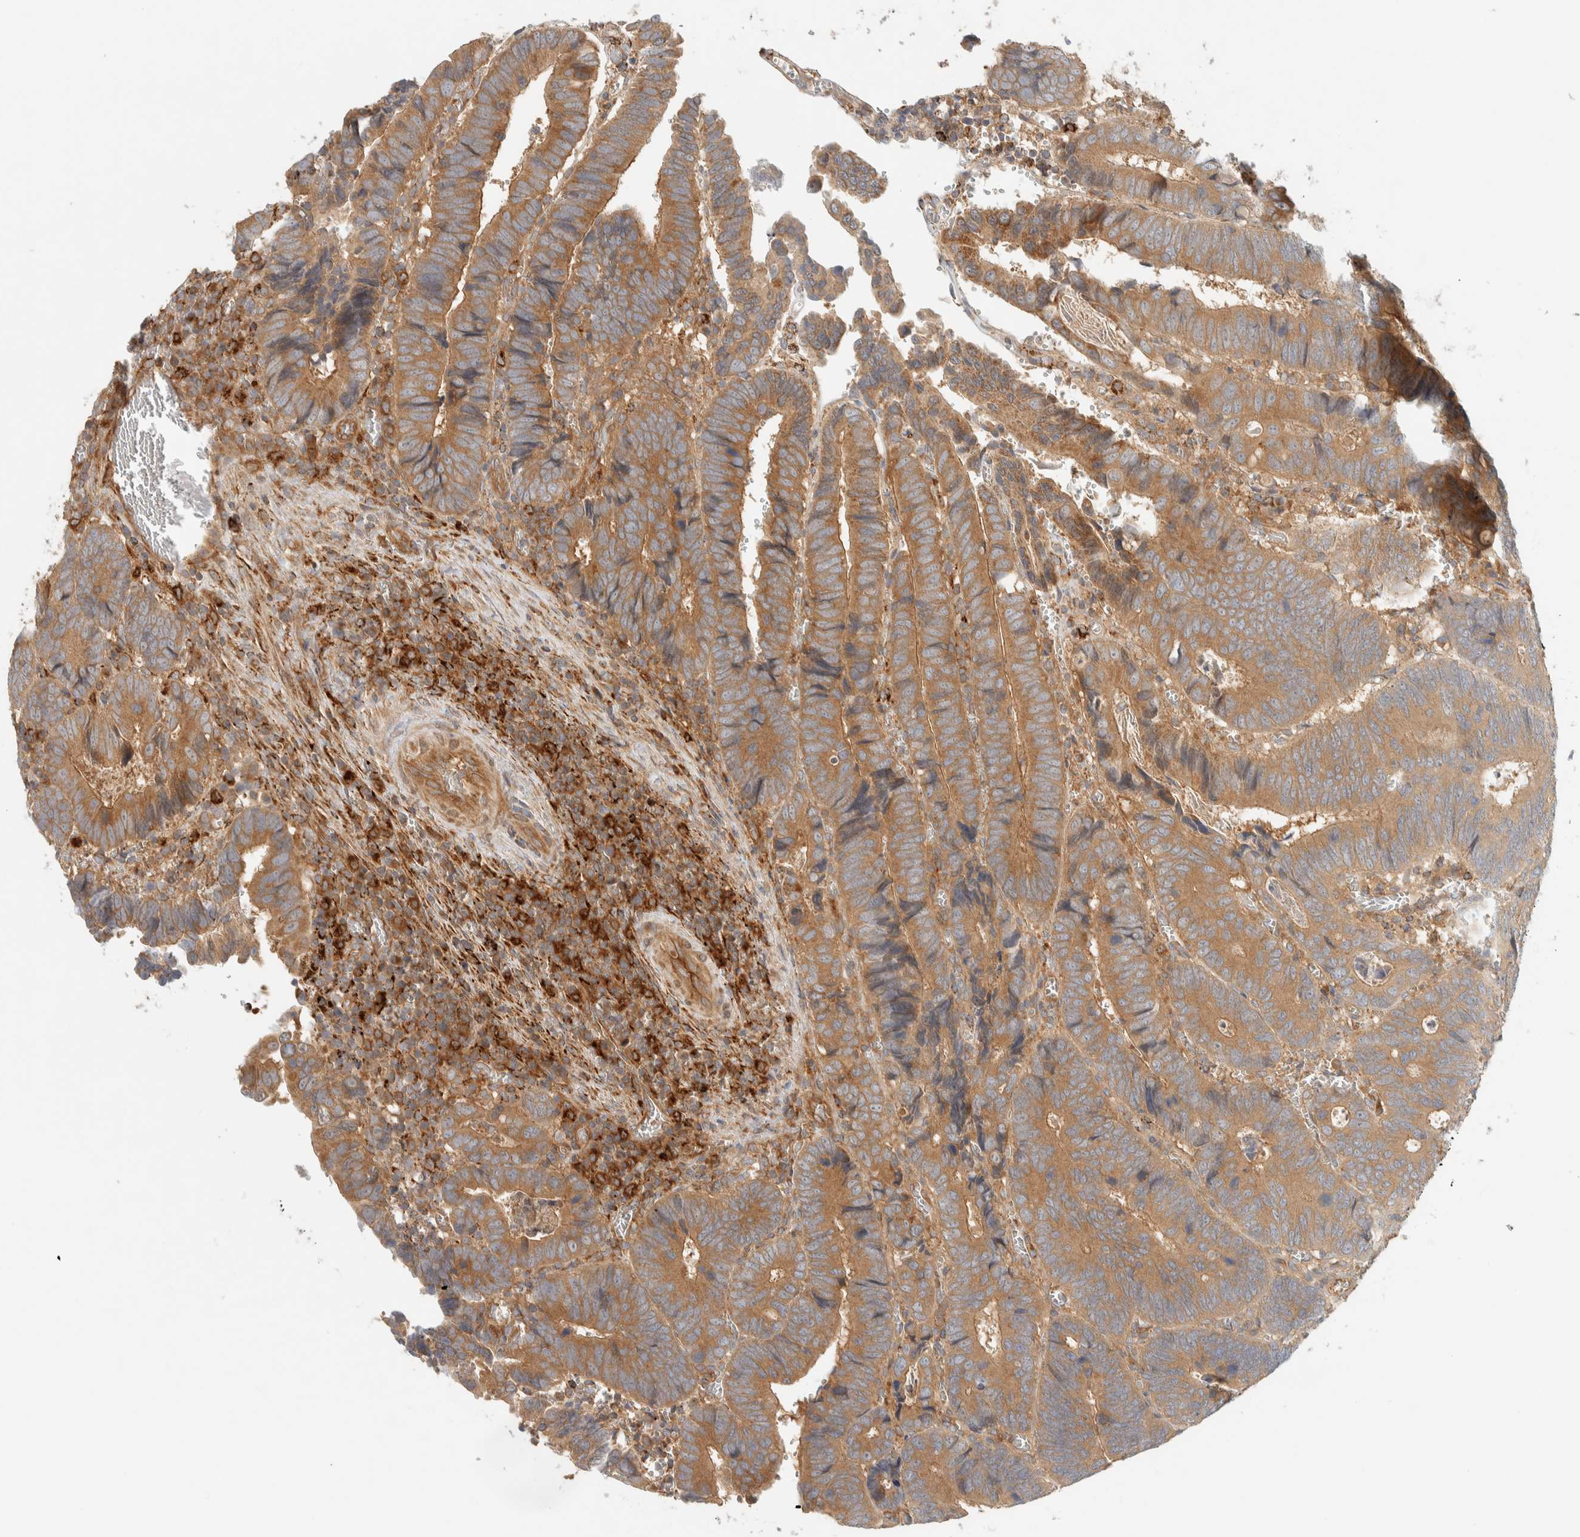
{"staining": {"intensity": "moderate", "quantity": ">75%", "location": "cytoplasmic/membranous"}, "tissue": "colorectal cancer", "cell_type": "Tumor cells", "image_type": "cancer", "snomed": [{"axis": "morphology", "description": "Inflammation, NOS"}, {"axis": "morphology", "description": "Adenocarcinoma, NOS"}, {"axis": "topography", "description": "Colon"}], "caption": "Protein expression analysis of human colorectal adenocarcinoma reveals moderate cytoplasmic/membranous positivity in about >75% of tumor cells.", "gene": "FAM167A", "patient": {"sex": "male", "age": 72}}